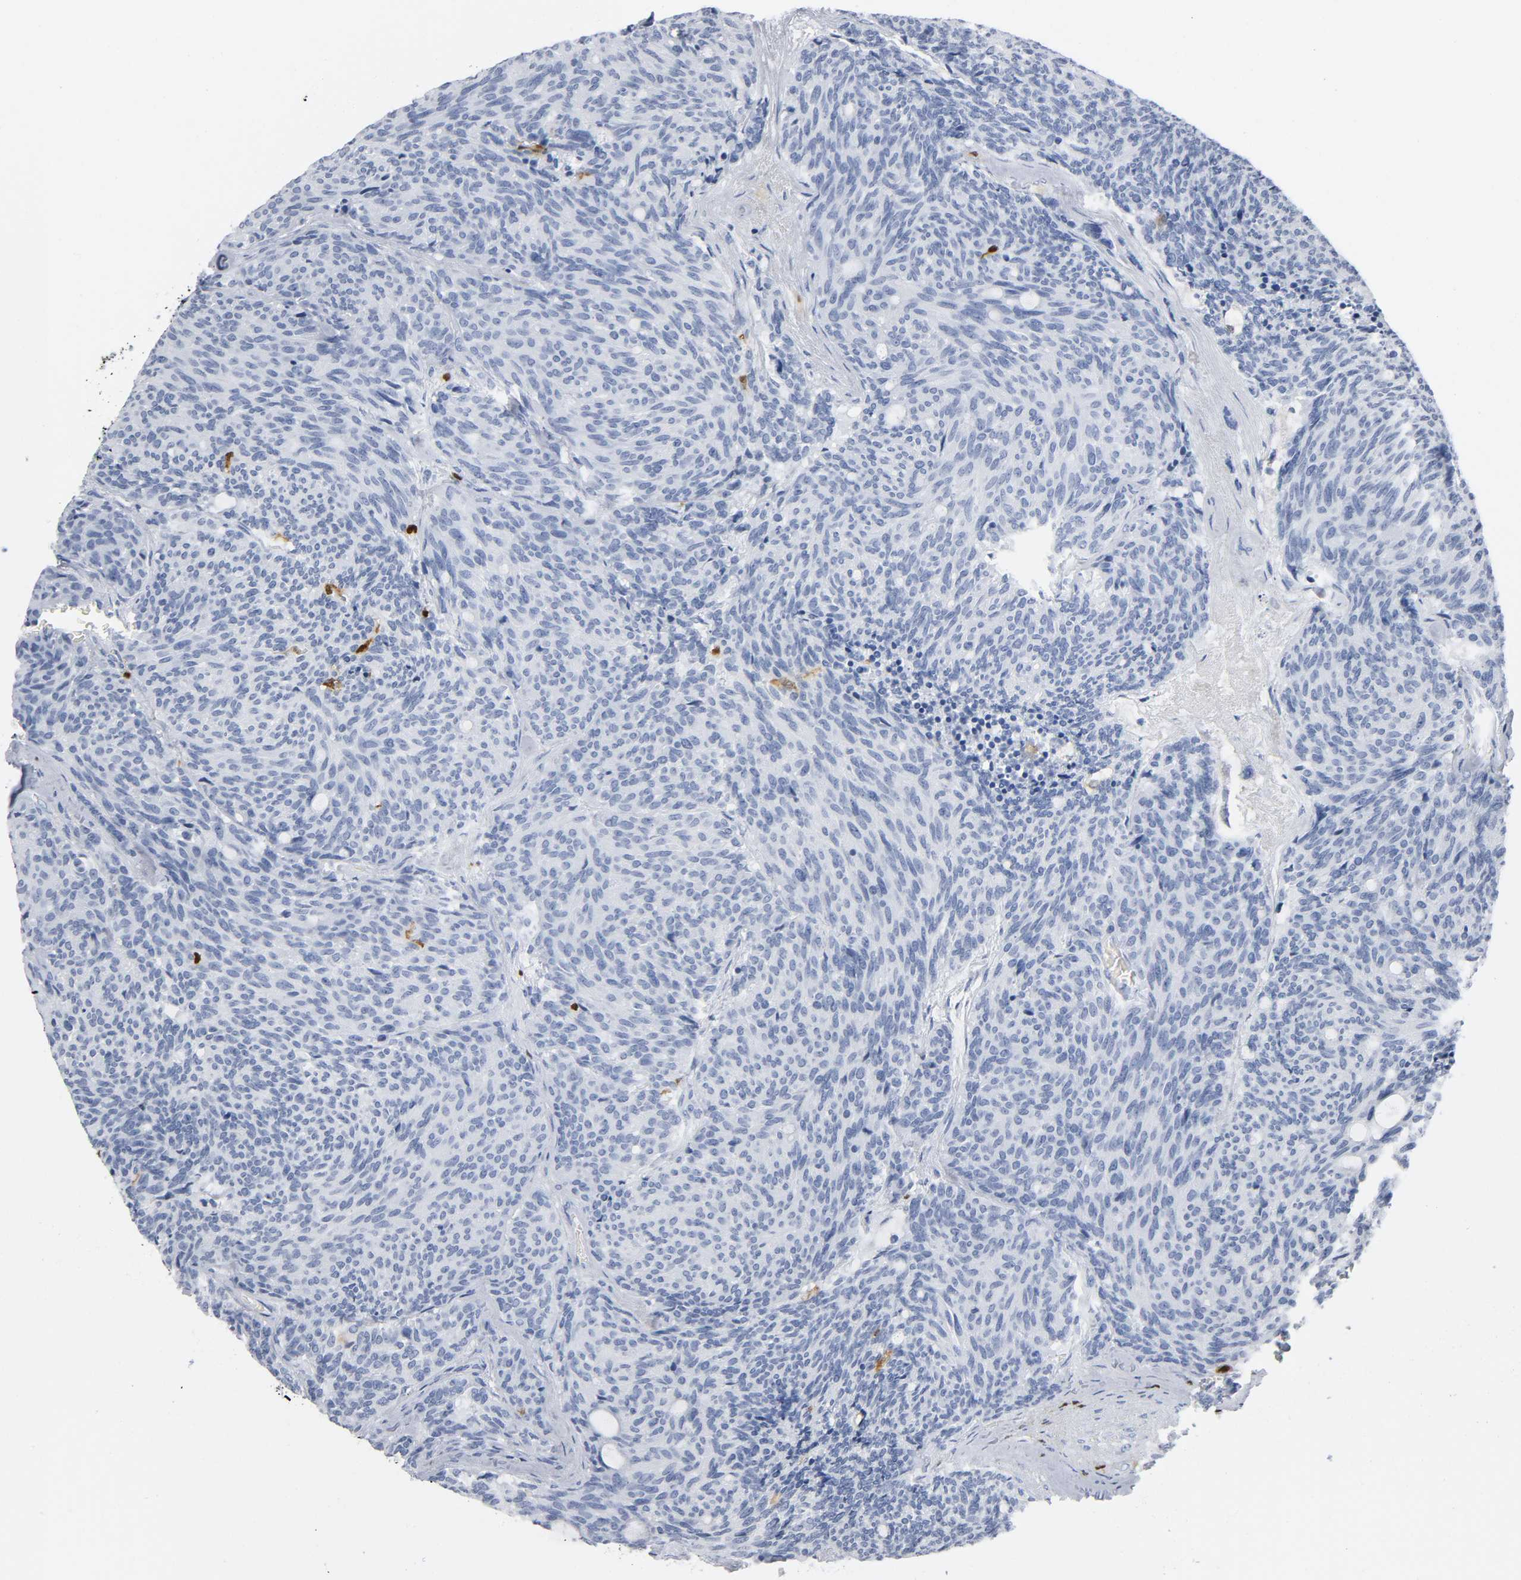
{"staining": {"intensity": "negative", "quantity": "none", "location": "none"}, "tissue": "carcinoid", "cell_type": "Tumor cells", "image_type": "cancer", "snomed": [{"axis": "morphology", "description": "Carcinoid, malignant, NOS"}, {"axis": "topography", "description": "Pancreas"}], "caption": "This is a image of immunohistochemistry (IHC) staining of malignant carcinoid, which shows no expression in tumor cells.", "gene": "DOK2", "patient": {"sex": "female", "age": 54}}